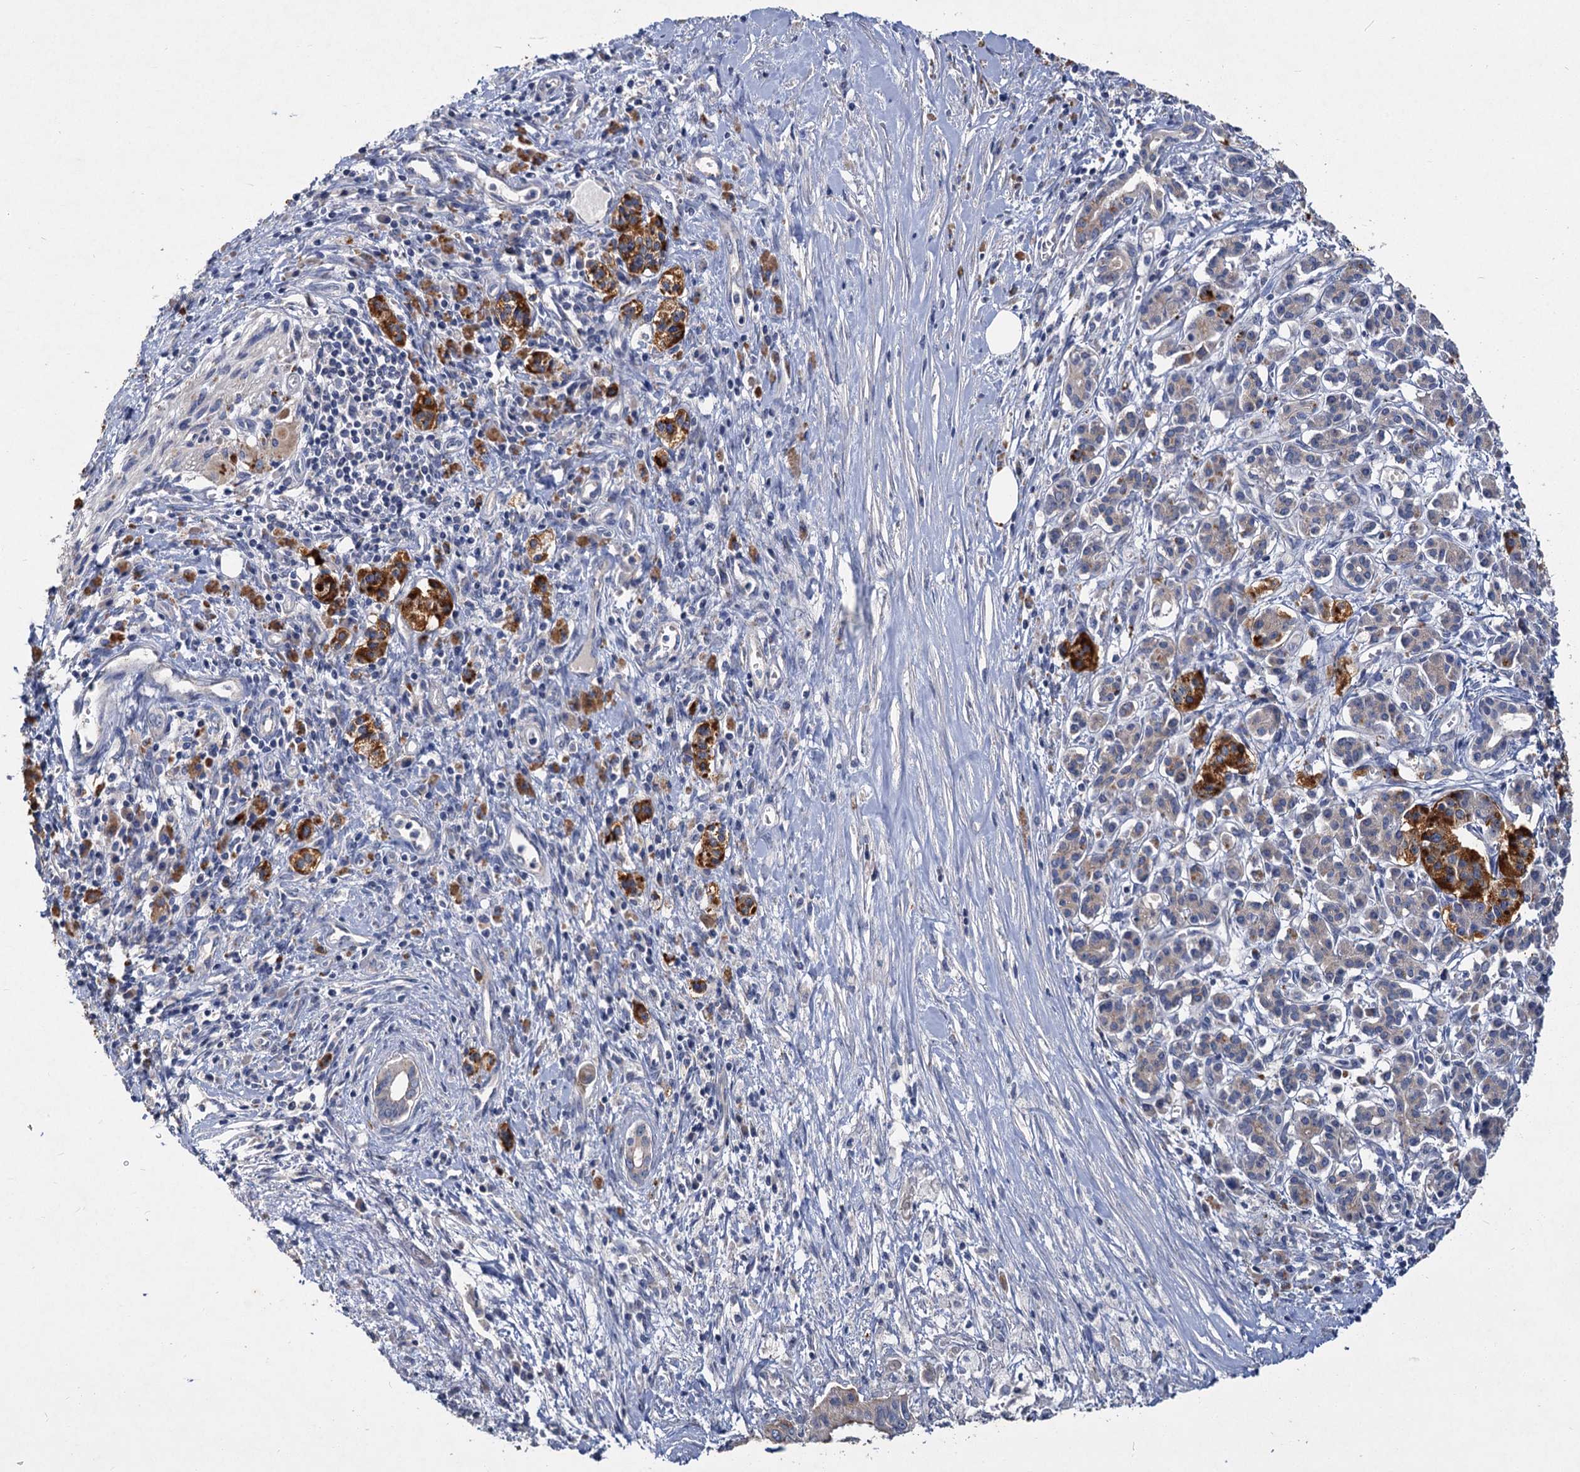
{"staining": {"intensity": "weak", "quantity": "<25%", "location": "cytoplasmic/membranous"}, "tissue": "pancreatic cancer", "cell_type": "Tumor cells", "image_type": "cancer", "snomed": [{"axis": "morphology", "description": "Adenocarcinoma, NOS"}, {"axis": "topography", "description": "Pancreas"}], "caption": "Tumor cells show no significant positivity in pancreatic cancer.", "gene": "ATP9A", "patient": {"sex": "female", "age": 73}}